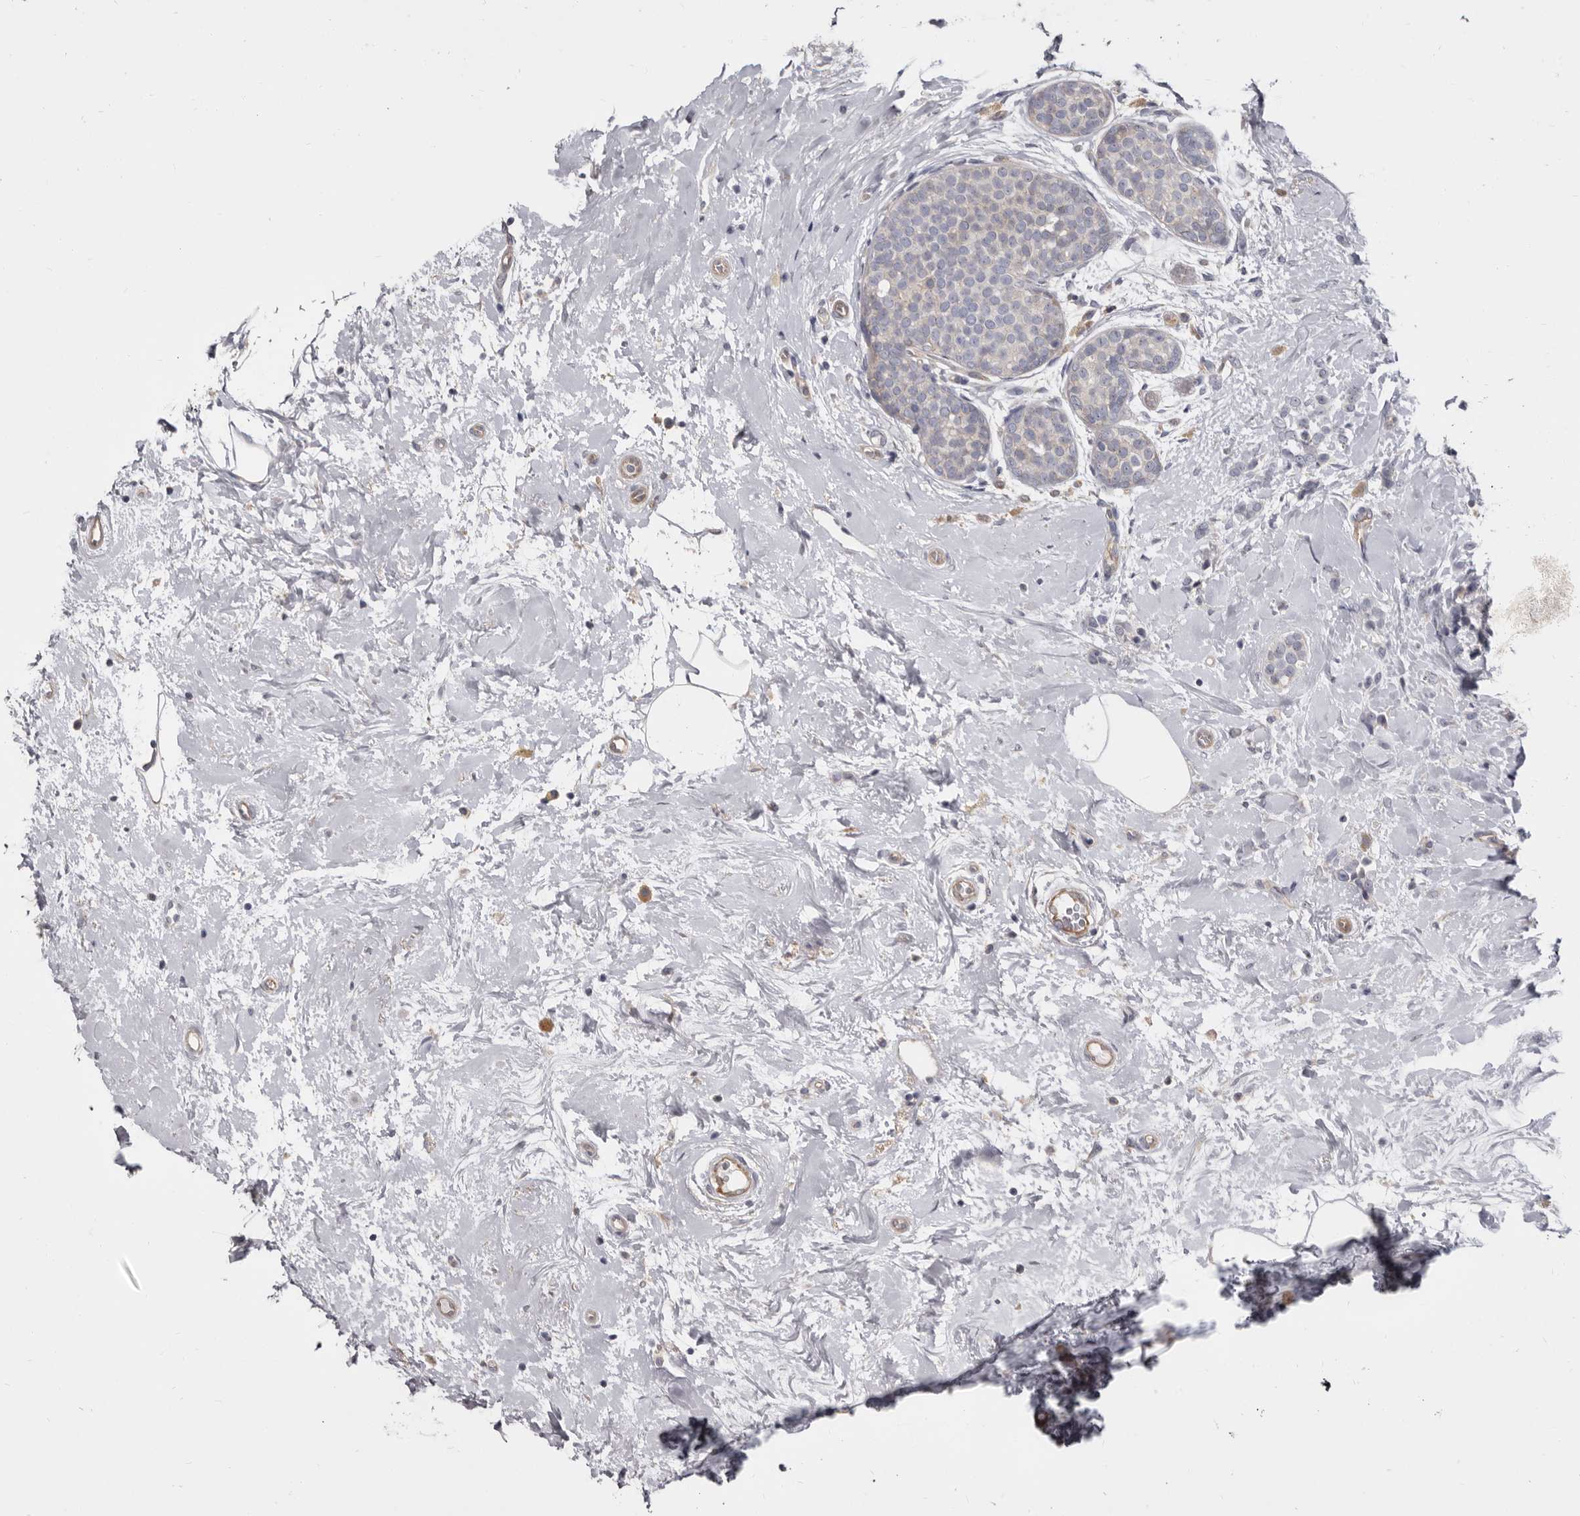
{"staining": {"intensity": "weak", "quantity": "<25%", "location": "cytoplasmic/membranous"}, "tissue": "breast cancer", "cell_type": "Tumor cells", "image_type": "cancer", "snomed": [{"axis": "morphology", "description": "Lobular carcinoma, in situ"}, {"axis": "morphology", "description": "Lobular carcinoma"}, {"axis": "topography", "description": "Breast"}], "caption": "Immunohistochemistry of human breast cancer demonstrates no staining in tumor cells.", "gene": "FMO2", "patient": {"sex": "female", "age": 41}}